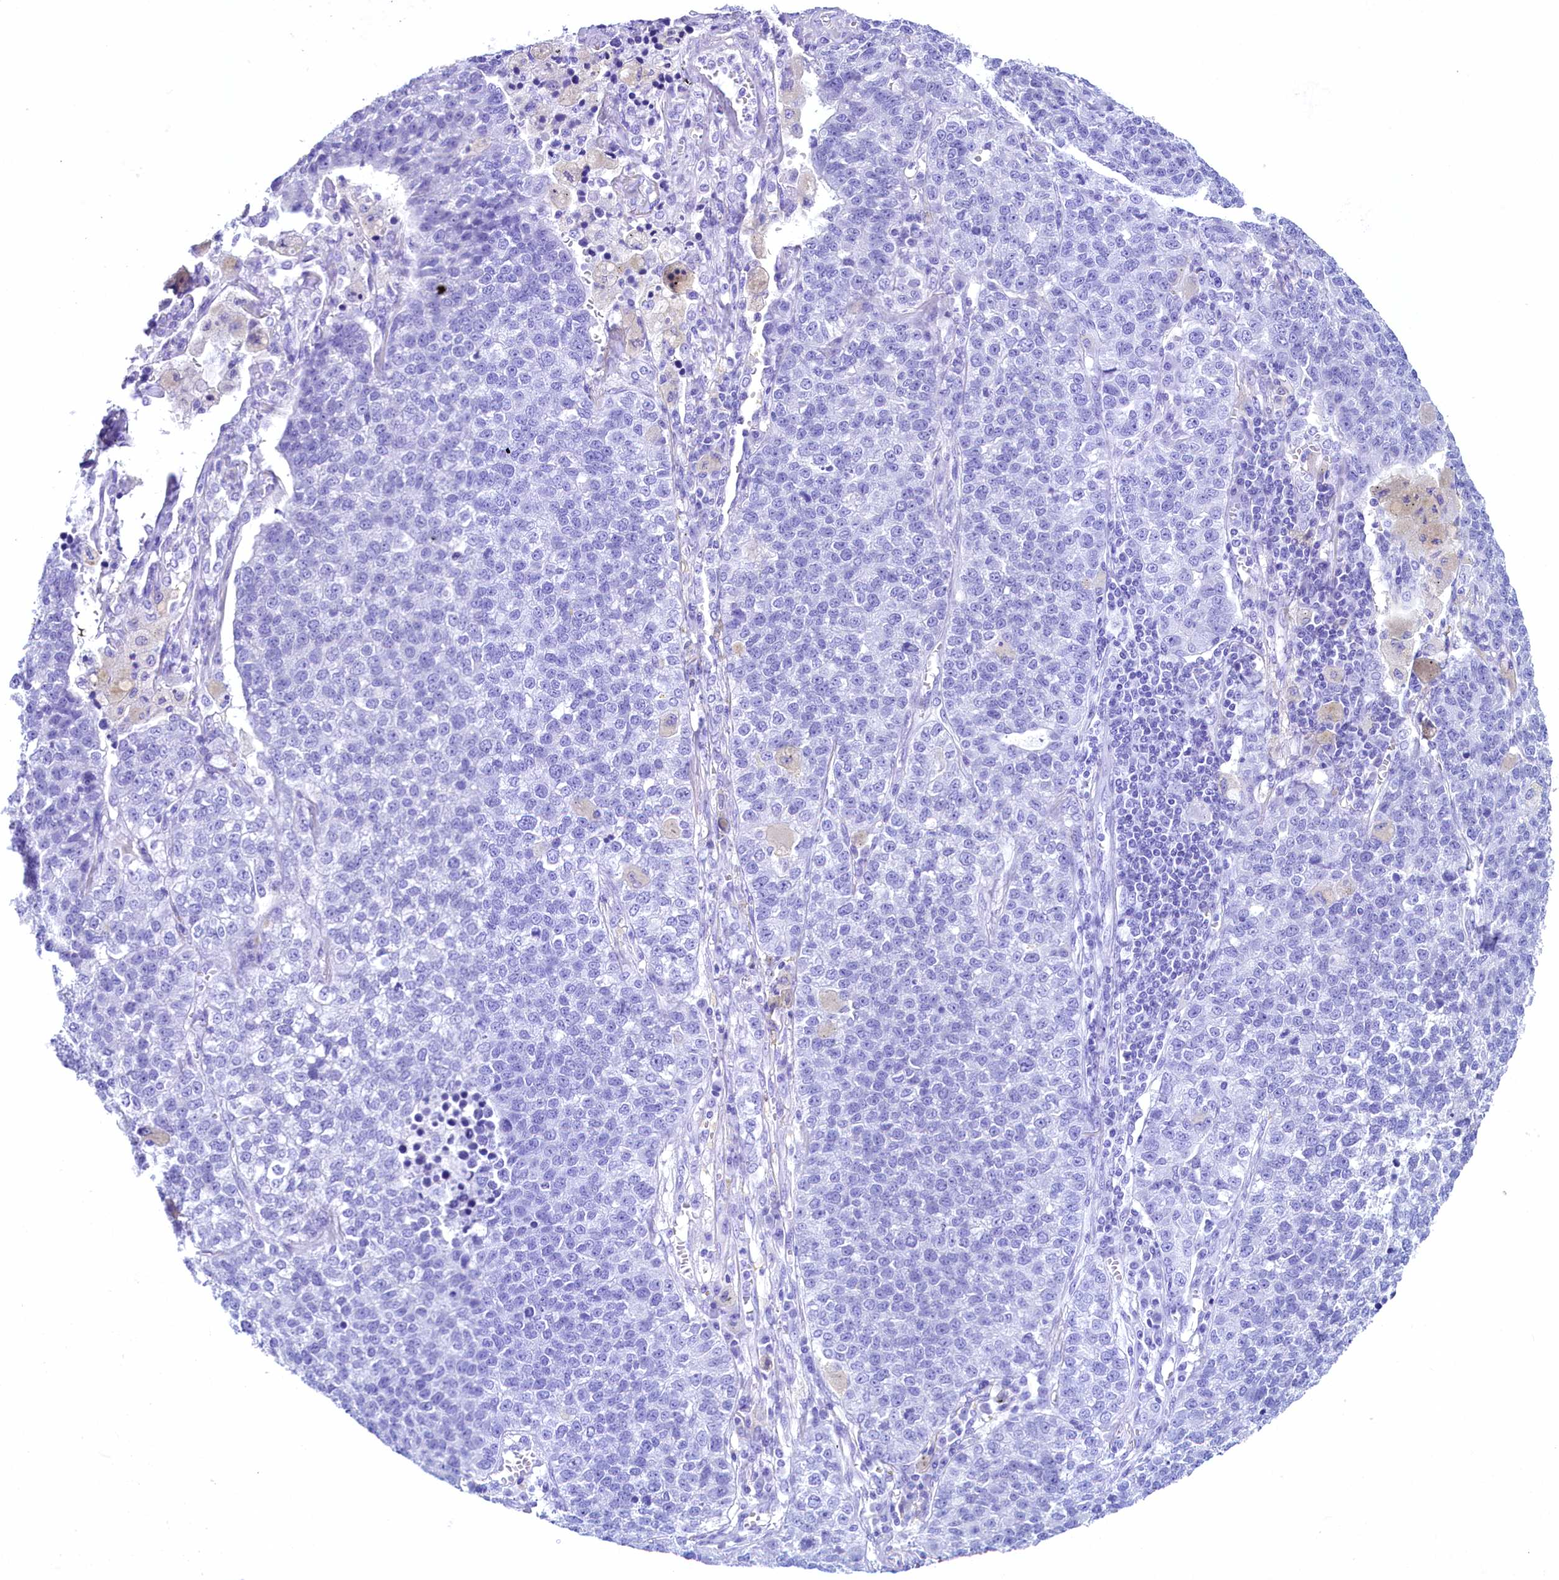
{"staining": {"intensity": "negative", "quantity": "none", "location": "none"}, "tissue": "lung cancer", "cell_type": "Tumor cells", "image_type": "cancer", "snomed": [{"axis": "morphology", "description": "Adenocarcinoma, NOS"}, {"axis": "topography", "description": "Lung"}], "caption": "IHC of lung cancer exhibits no staining in tumor cells.", "gene": "SFSWAP", "patient": {"sex": "male", "age": 49}}